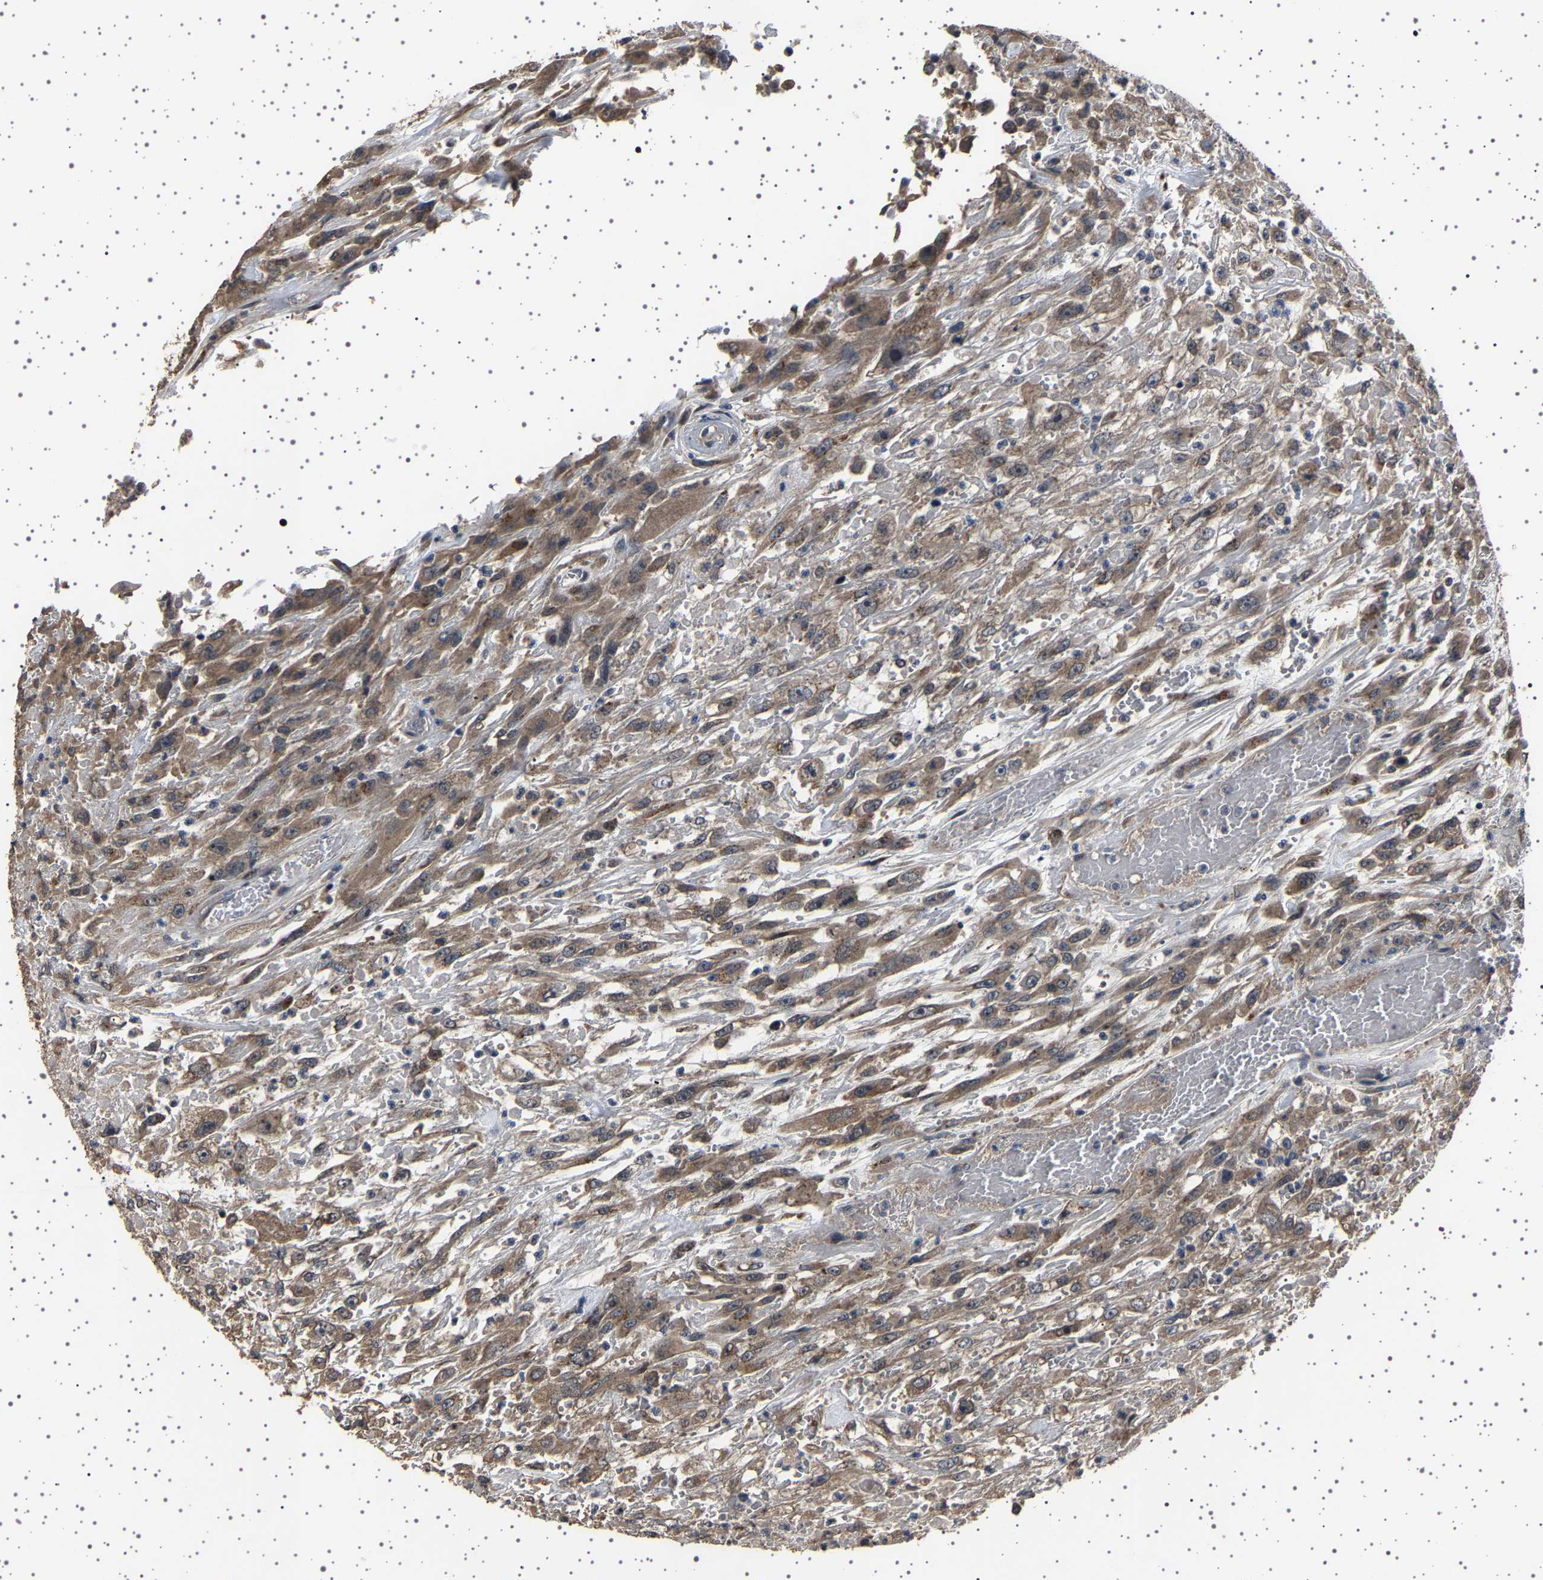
{"staining": {"intensity": "moderate", "quantity": ">75%", "location": "cytoplasmic/membranous"}, "tissue": "urothelial cancer", "cell_type": "Tumor cells", "image_type": "cancer", "snomed": [{"axis": "morphology", "description": "Urothelial carcinoma, High grade"}, {"axis": "topography", "description": "Urinary bladder"}], "caption": "Urothelial carcinoma (high-grade) stained for a protein reveals moderate cytoplasmic/membranous positivity in tumor cells.", "gene": "NCKAP1", "patient": {"sex": "male", "age": 46}}